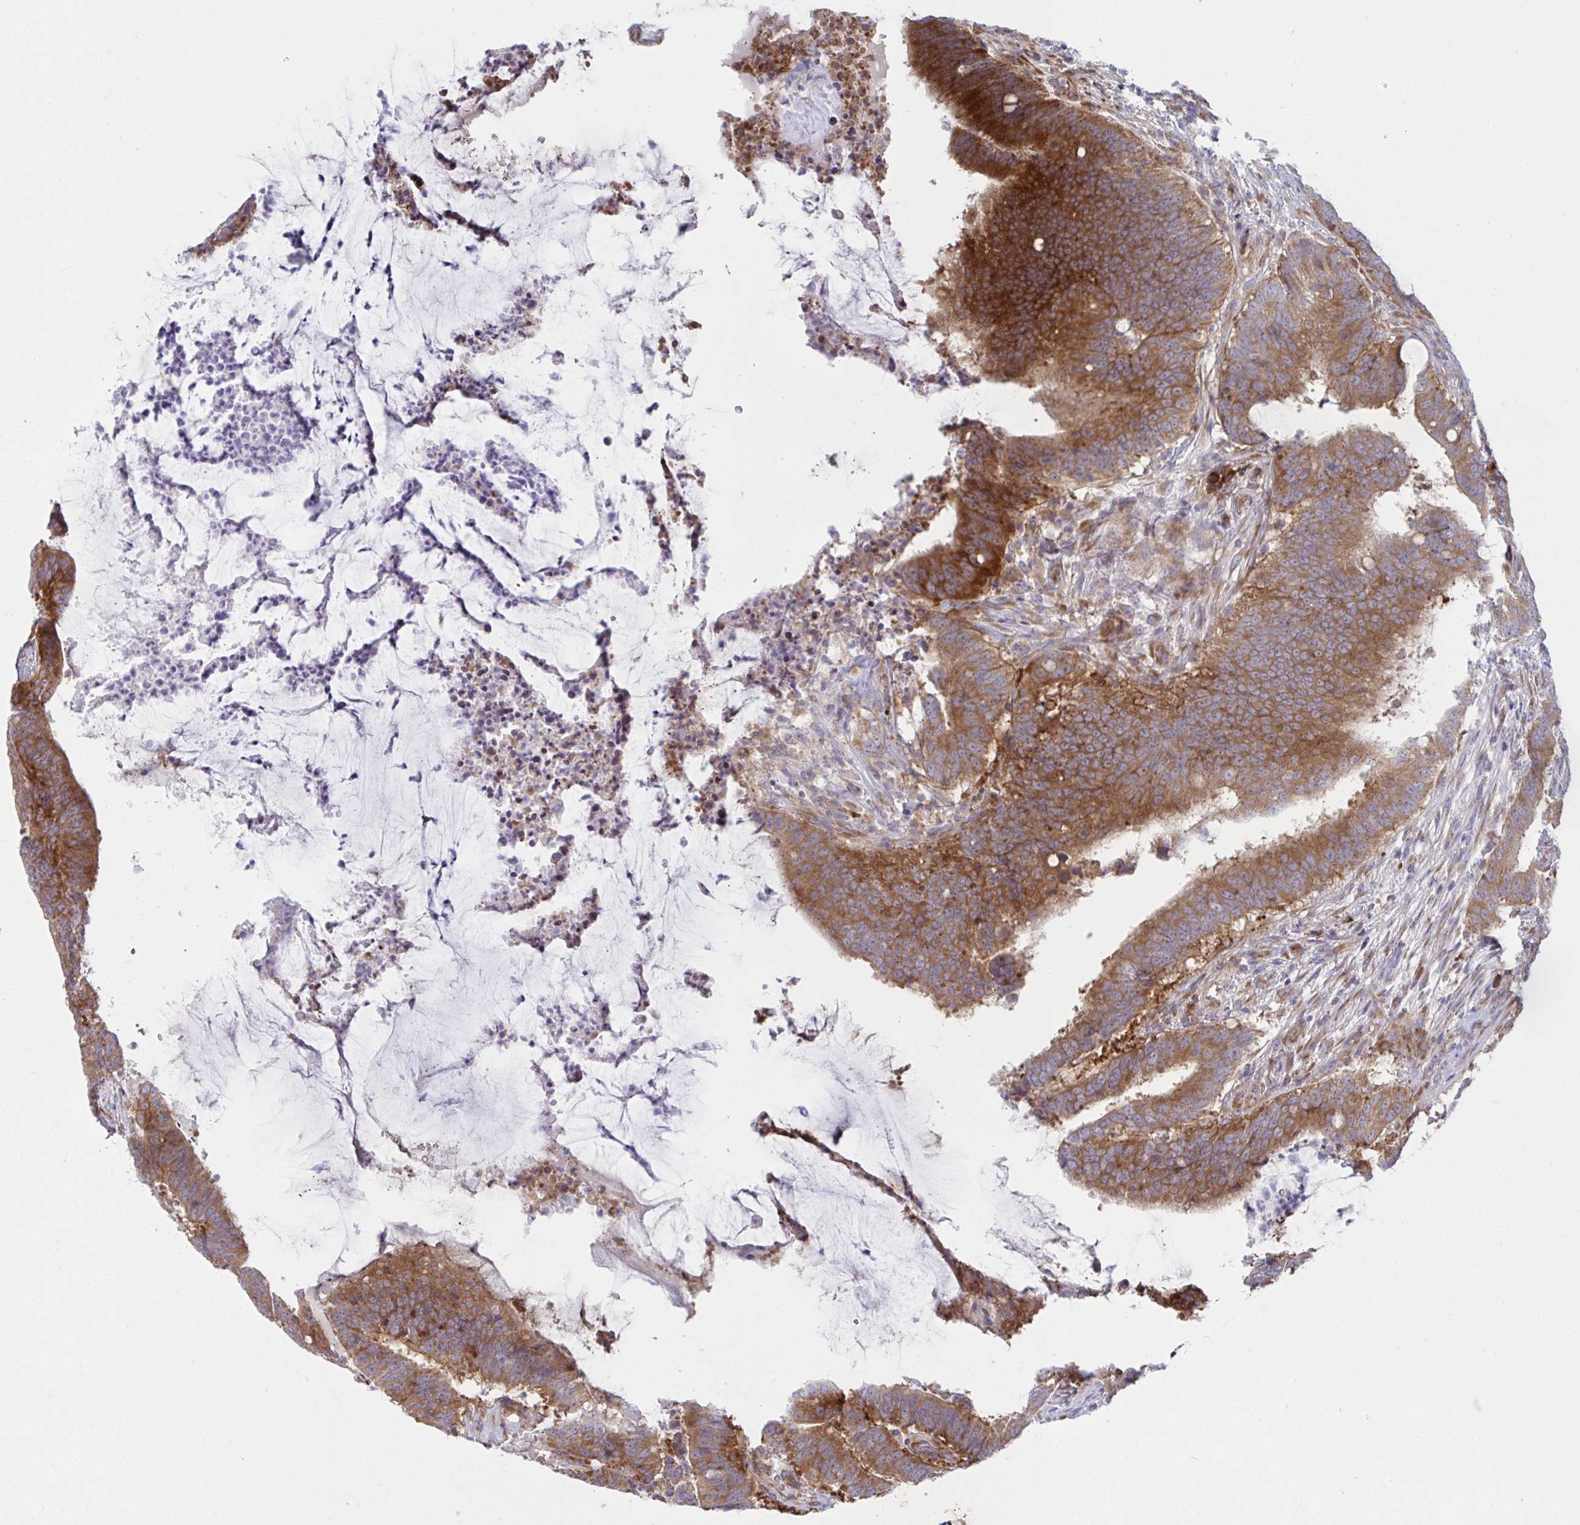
{"staining": {"intensity": "strong", "quantity": ">75%", "location": "cytoplasmic/membranous"}, "tissue": "colorectal cancer", "cell_type": "Tumor cells", "image_type": "cancer", "snomed": [{"axis": "morphology", "description": "Adenocarcinoma, NOS"}, {"axis": "topography", "description": "Colon"}], "caption": "Protein analysis of colorectal cancer tissue reveals strong cytoplasmic/membranous staining in approximately >75% of tumor cells. (Brightfield microscopy of DAB IHC at high magnification).", "gene": "FAU", "patient": {"sex": "female", "age": 43}}